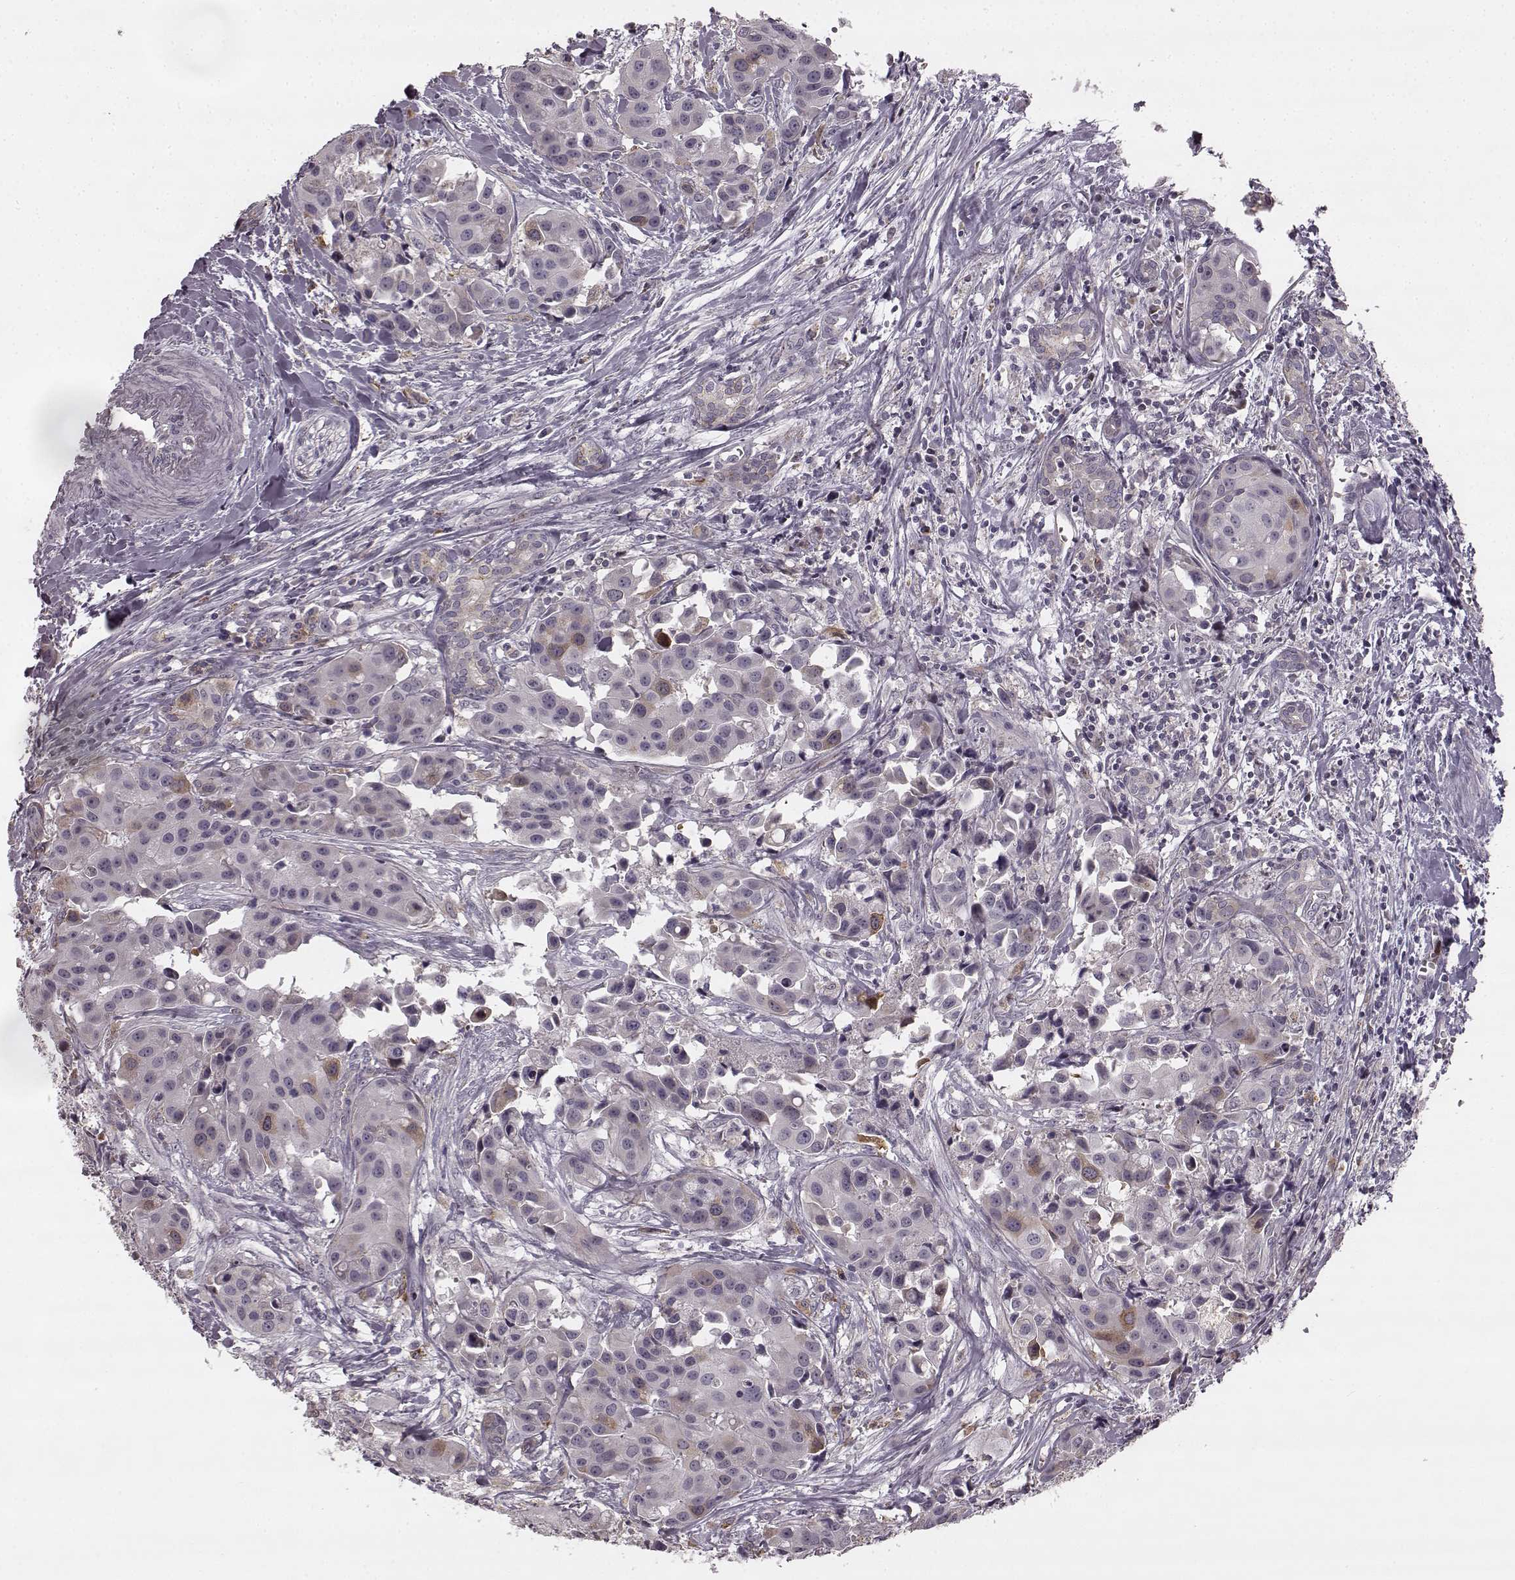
{"staining": {"intensity": "weak", "quantity": "<25%", "location": "cytoplasmic/membranous"}, "tissue": "head and neck cancer", "cell_type": "Tumor cells", "image_type": "cancer", "snomed": [{"axis": "morphology", "description": "Adenocarcinoma, NOS"}, {"axis": "topography", "description": "Head-Neck"}], "caption": "Immunohistochemical staining of head and neck cancer (adenocarcinoma) shows no significant staining in tumor cells. (DAB (3,3'-diaminobenzidine) immunohistochemistry visualized using brightfield microscopy, high magnification).", "gene": "HMMR", "patient": {"sex": "male", "age": 76}}